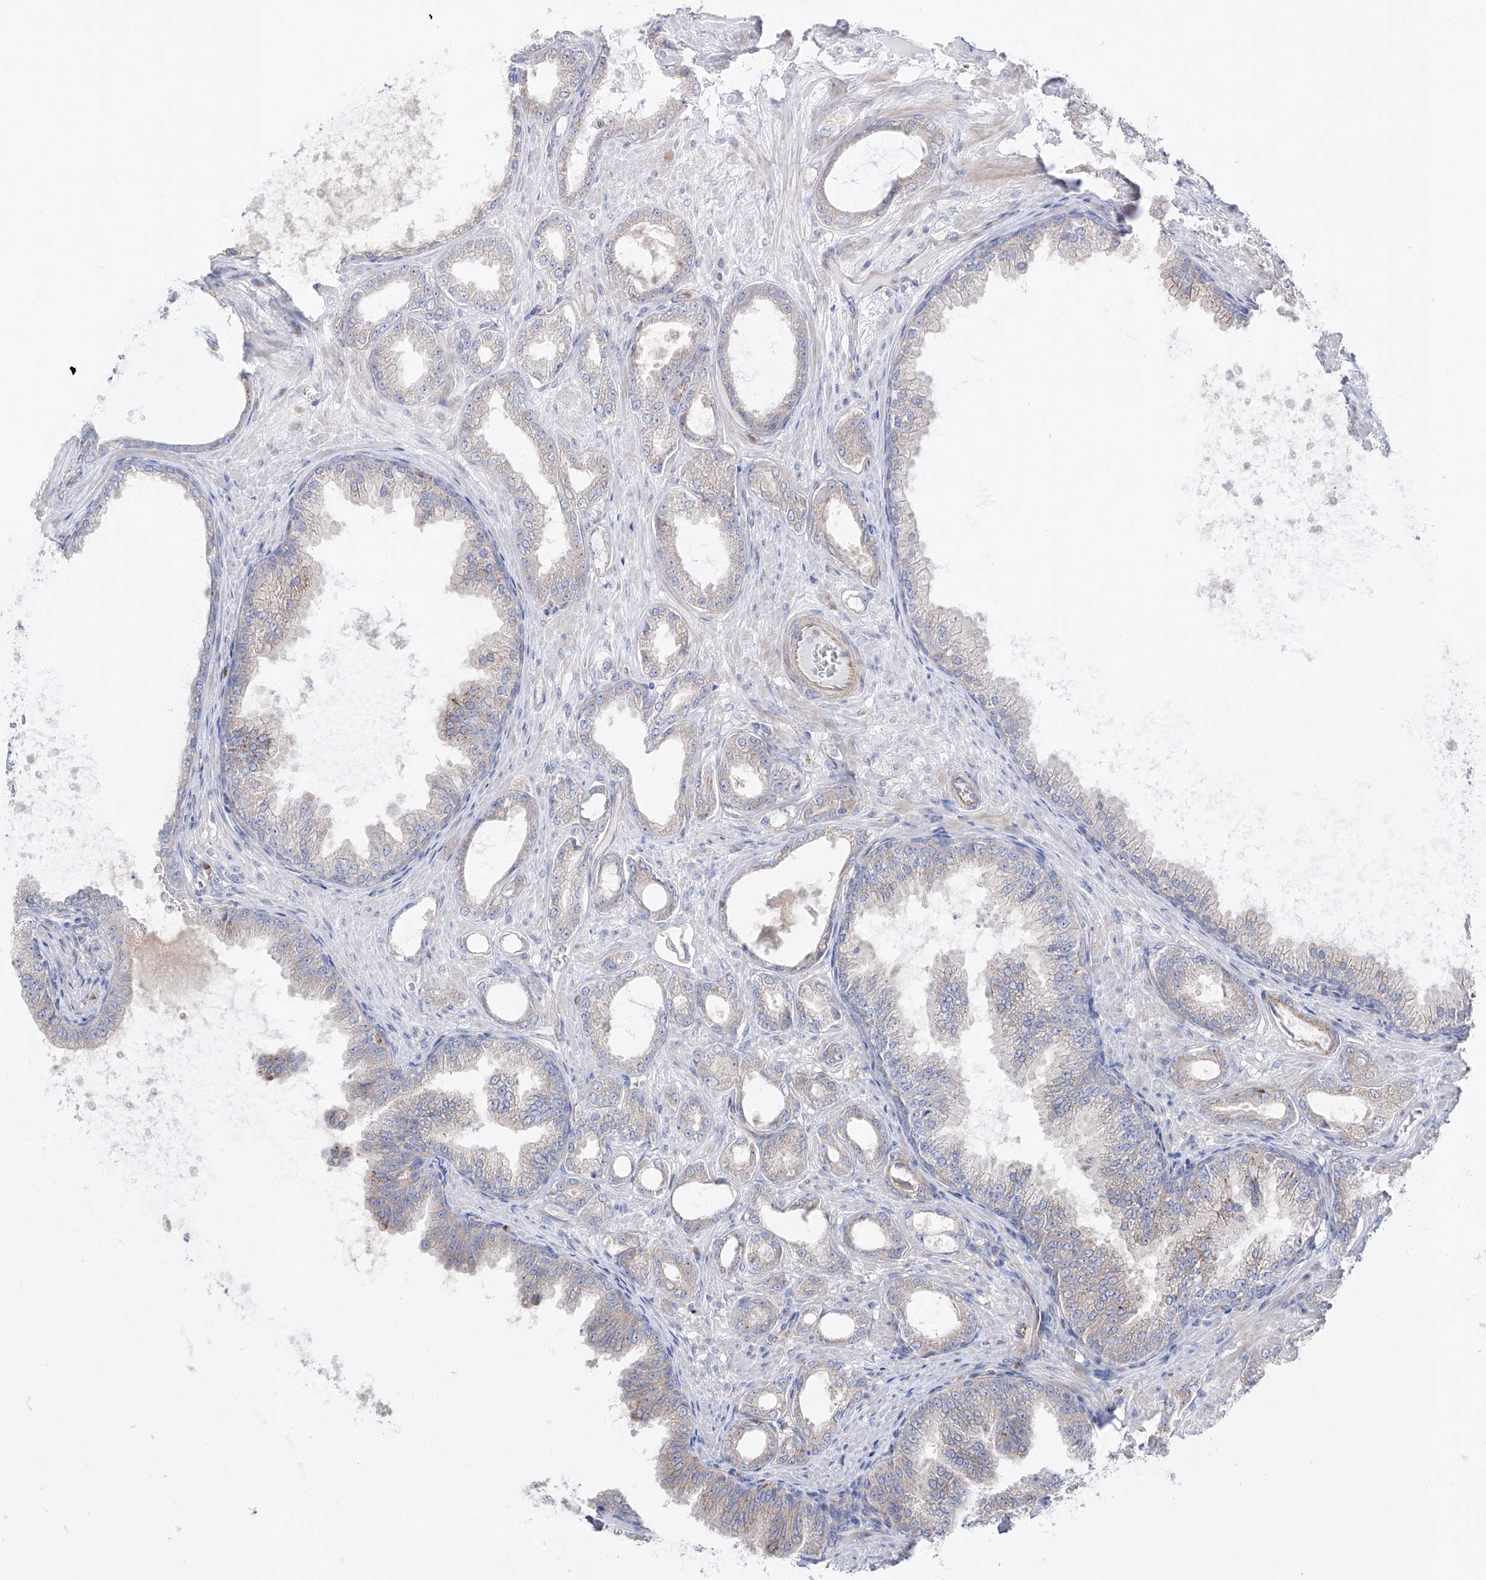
{"staining": {"intensity": "negative", "quantity": "none", "location": "none"}, "tissue": "prostate cancer", "cell_type": "Tumor cells", "image_type": "cancer", "snomed": [{"axis": "morphology", "description": "Adenocarcinoma, Low grade"}, {"axis": "topography", "description": "Prostate"}], "caption": "Tumor cells are negative for brown protein staining in prostate cancer.", "gene": "YKT6", "patient": {"sex": "male", "age": 63}}